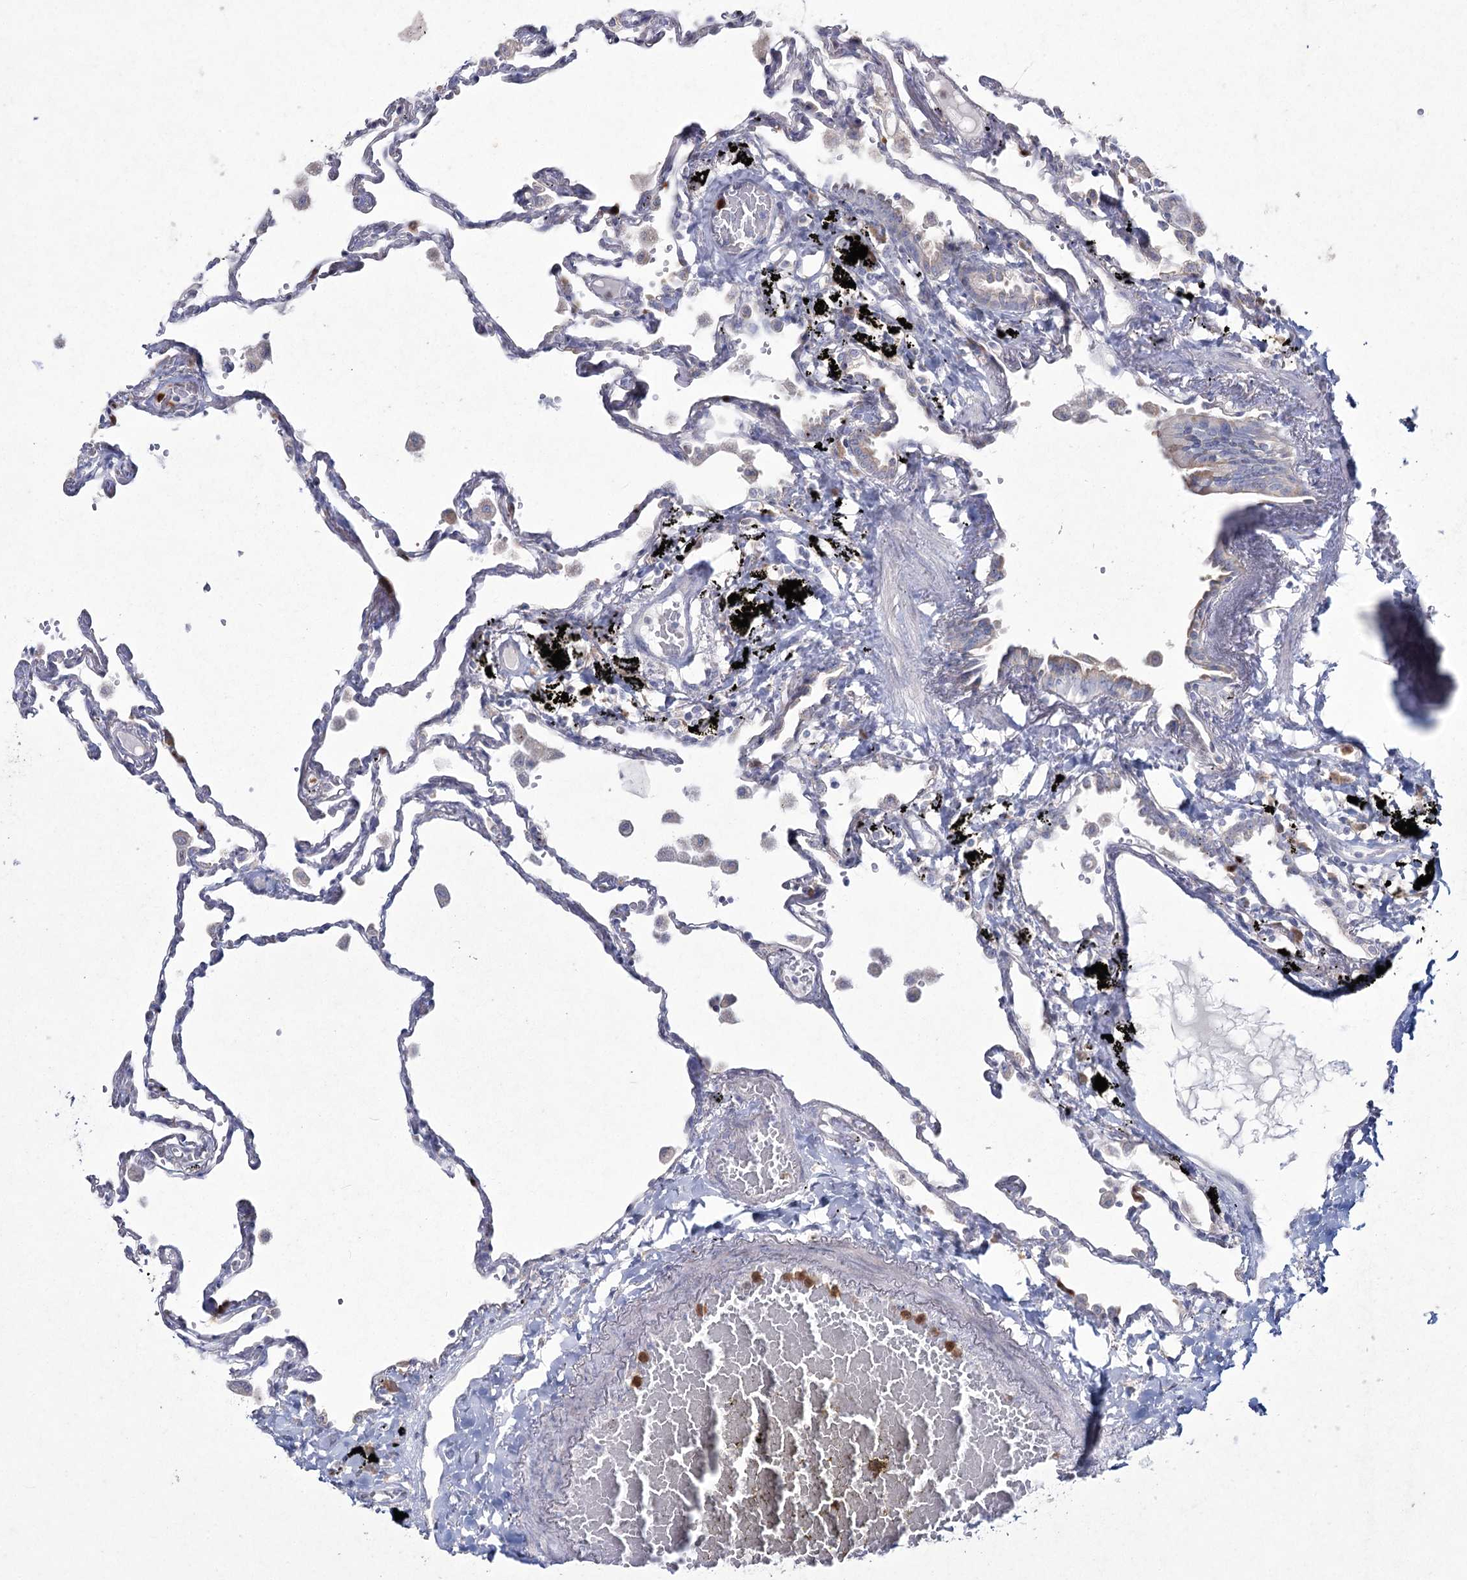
{"staining": {"intensity": "negative", "quantity": "none", "location": "none"}, "tissue": "lung", "cell_type": "Alveolar cells", "image_type": "normal", "snomed": [{"axis": "morphology", "description": "Normal tissue, NOS"}, {"axis": "topography", "description": "Lung"}], "caption": "Immunohistochemistry of benign lung shows no staining in alveolar cells.", "gene": "NIPAL4", "patient": {"sex": "female", "age": 67}}